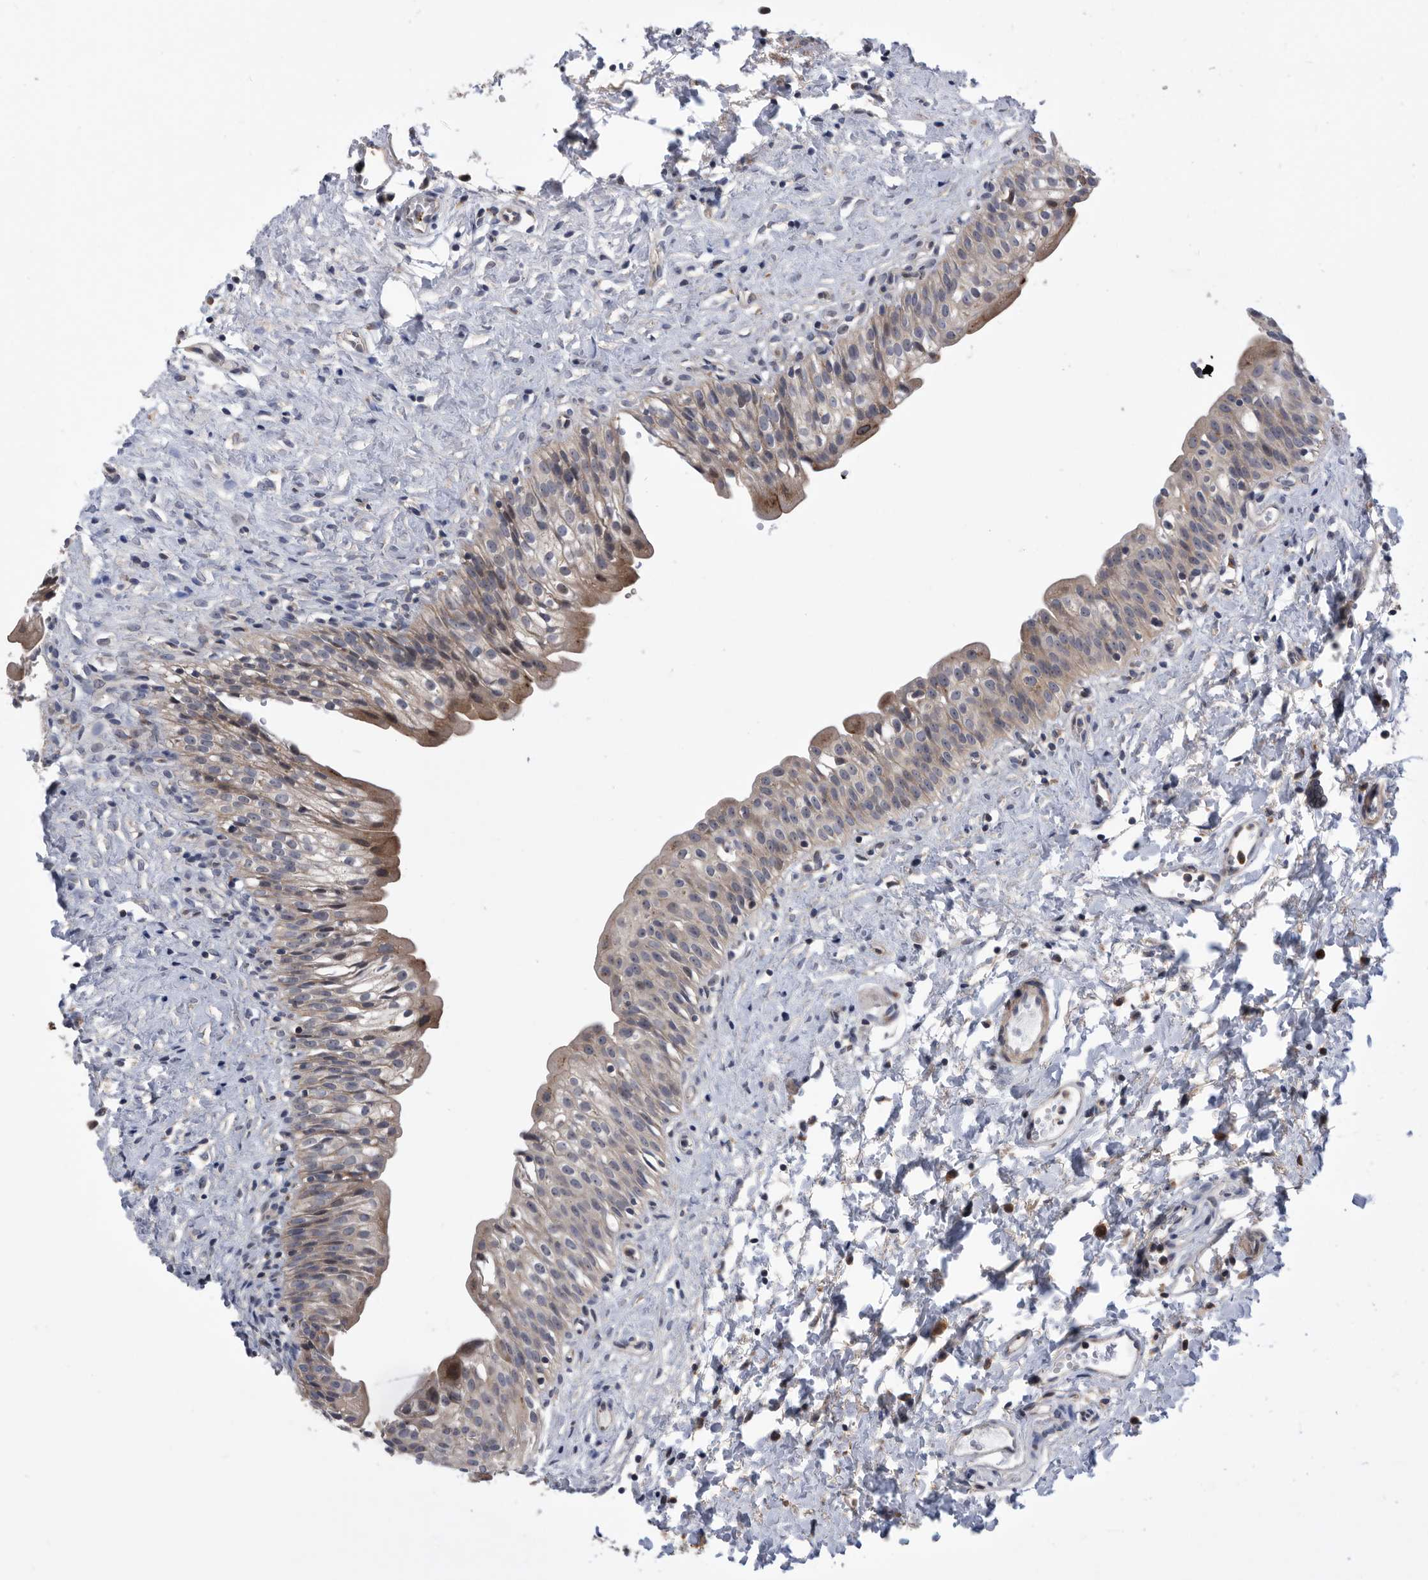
{"staining": {"intensity": "moderate", "quantity": "25%-75%", "location": "cytoplasmic/membranous"}, "tissue": "urinary bladder", "cell_type": "Urothelial cells", "image_type": "normal", "snomed": [{"axis": "morphology", "description": "Normal tissue, NOS"}, {"axis": "topography", "description": "Urinary bladder"}], "caption": "Approximately 25%-75% of urothelial cells in unremarkable human urinary bladder show moderate cytoplasmic/membranous protein expression as visualized by brown immunohistochemical staining.", "gene": "BAIAP3", "patient": {"sex": "male", "age": 51}}